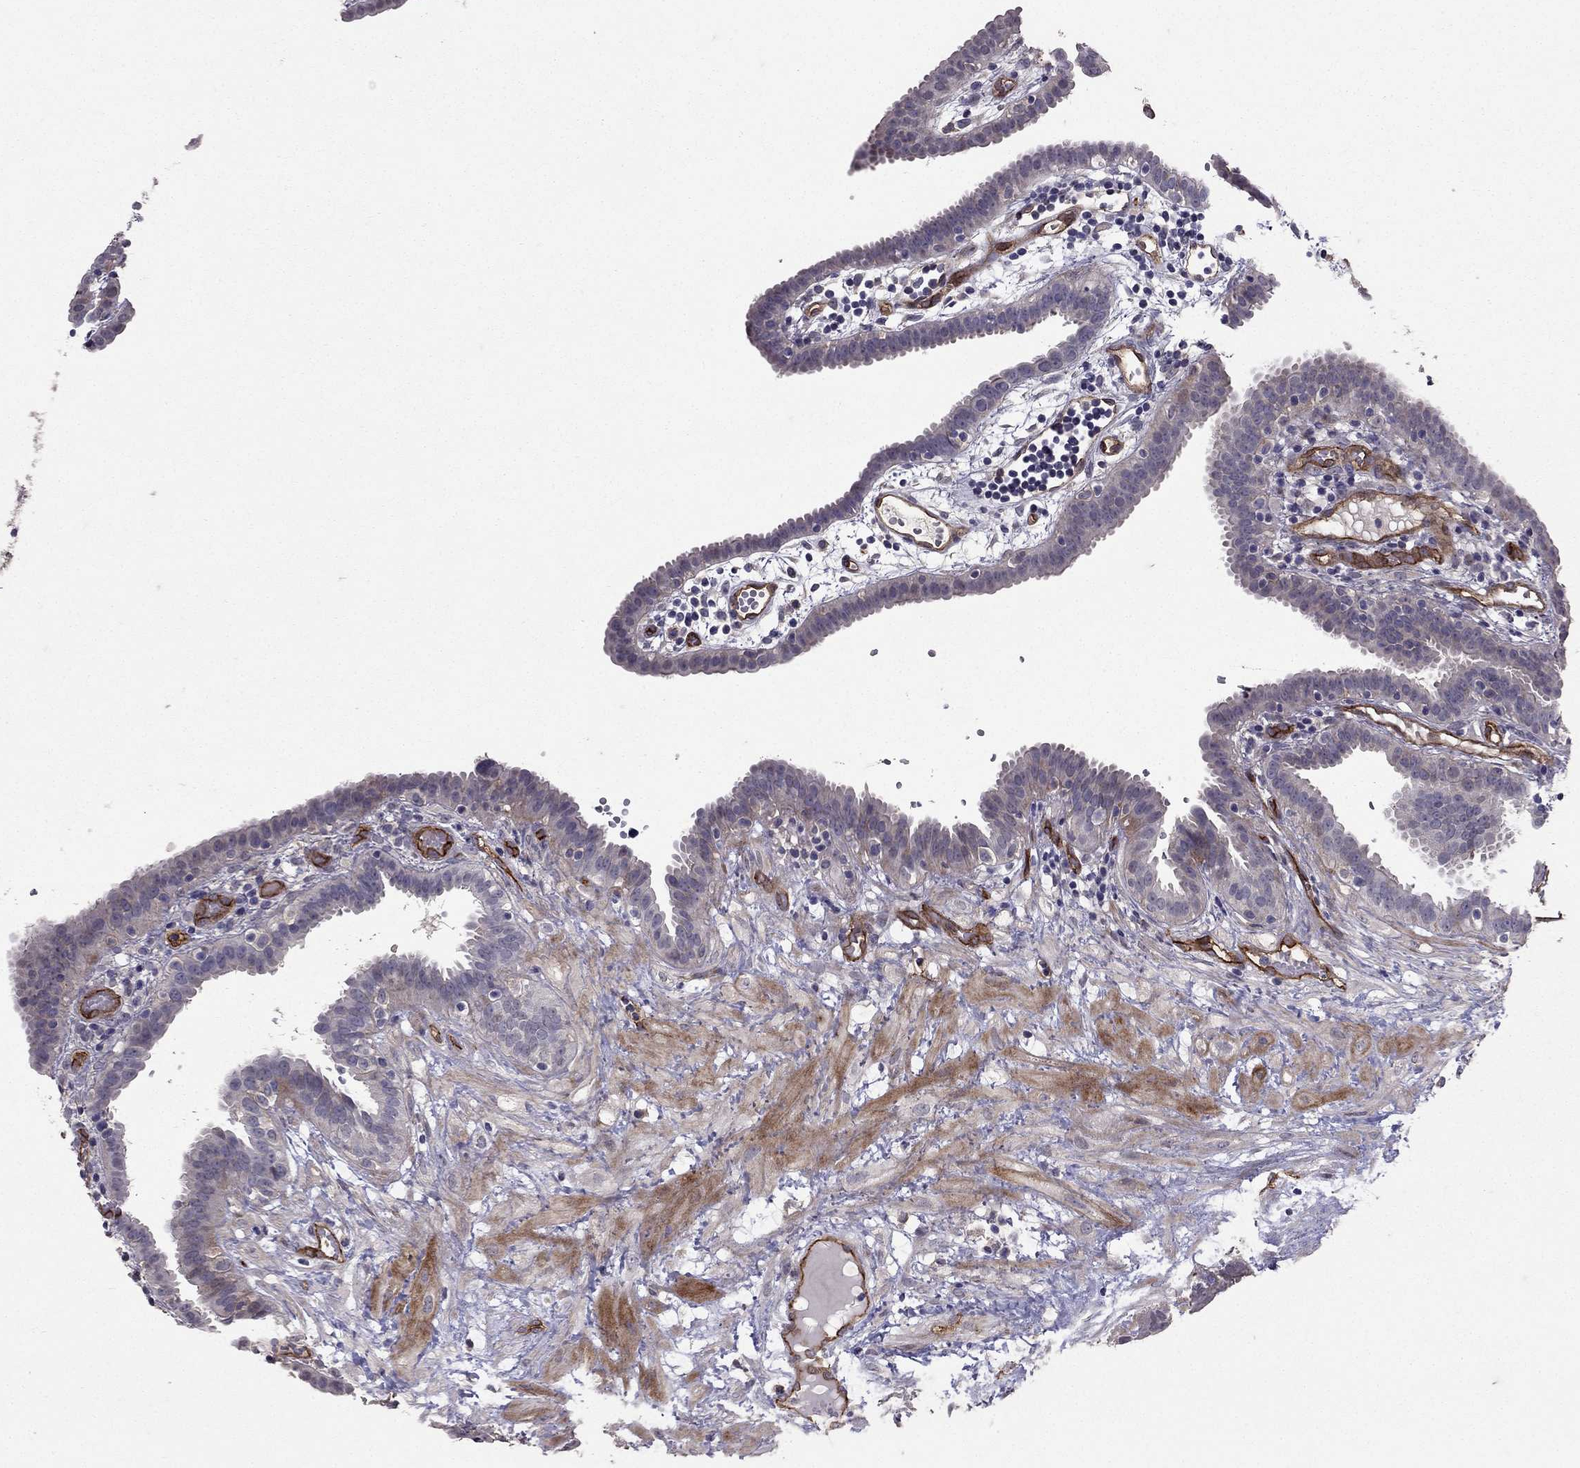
{"staining": {"intensity": "negative", "quantity": "none", "location": "none"}, "tissue": "fallopian tube", "cell_type": "Glandular cells", "image_type": "normal", "snomed": [{"axis": "morphology", "description": "Normal tissue, NOS"}, {"axis": "topography", "description": "Fallopian tube"}], "caption": "High power microscopy micrograph of an IHC micrograph of benign fallopian tube, revealing no significant staining in glandular cells.", "gene": "RASIP1", "patient": {"sex": "female", "age": 37}}